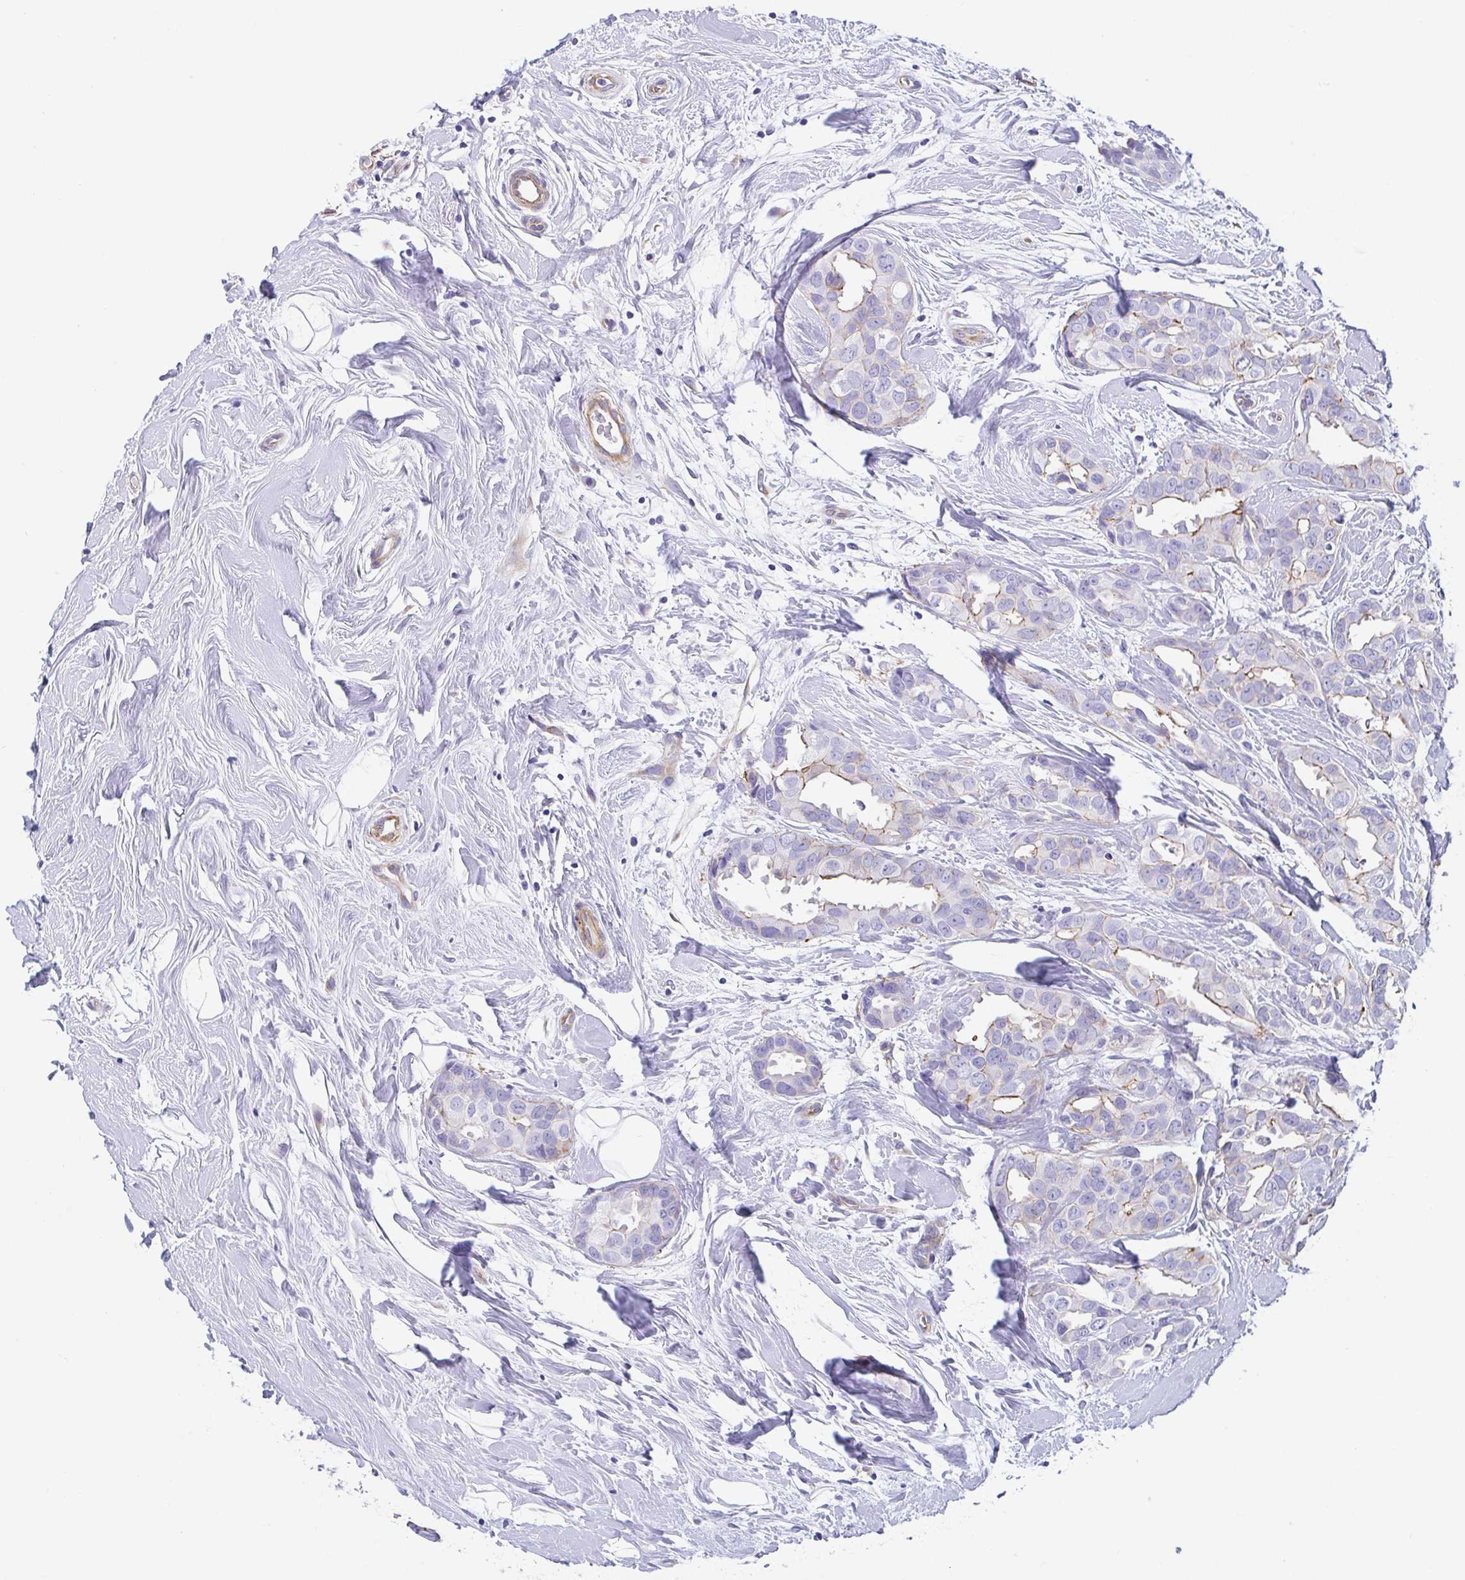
{"staining": {"intensity": "weak", "quantity": "<25%", "location": "cytoplasmic/membranous"}, "tissue": "breast cancer", "cell_type": "Tumor cells", "image_type": "cancer", "snomed": [{"axis": "morphology", "description": "Duct carcinoma"}, {"axis": "topography", "description": "Breast"}], "caption": "Tumor cells show no significant protein positivity in breast cancer.", "gene": "TRAM2", "patient": {"sex": "female", "age": 45}}